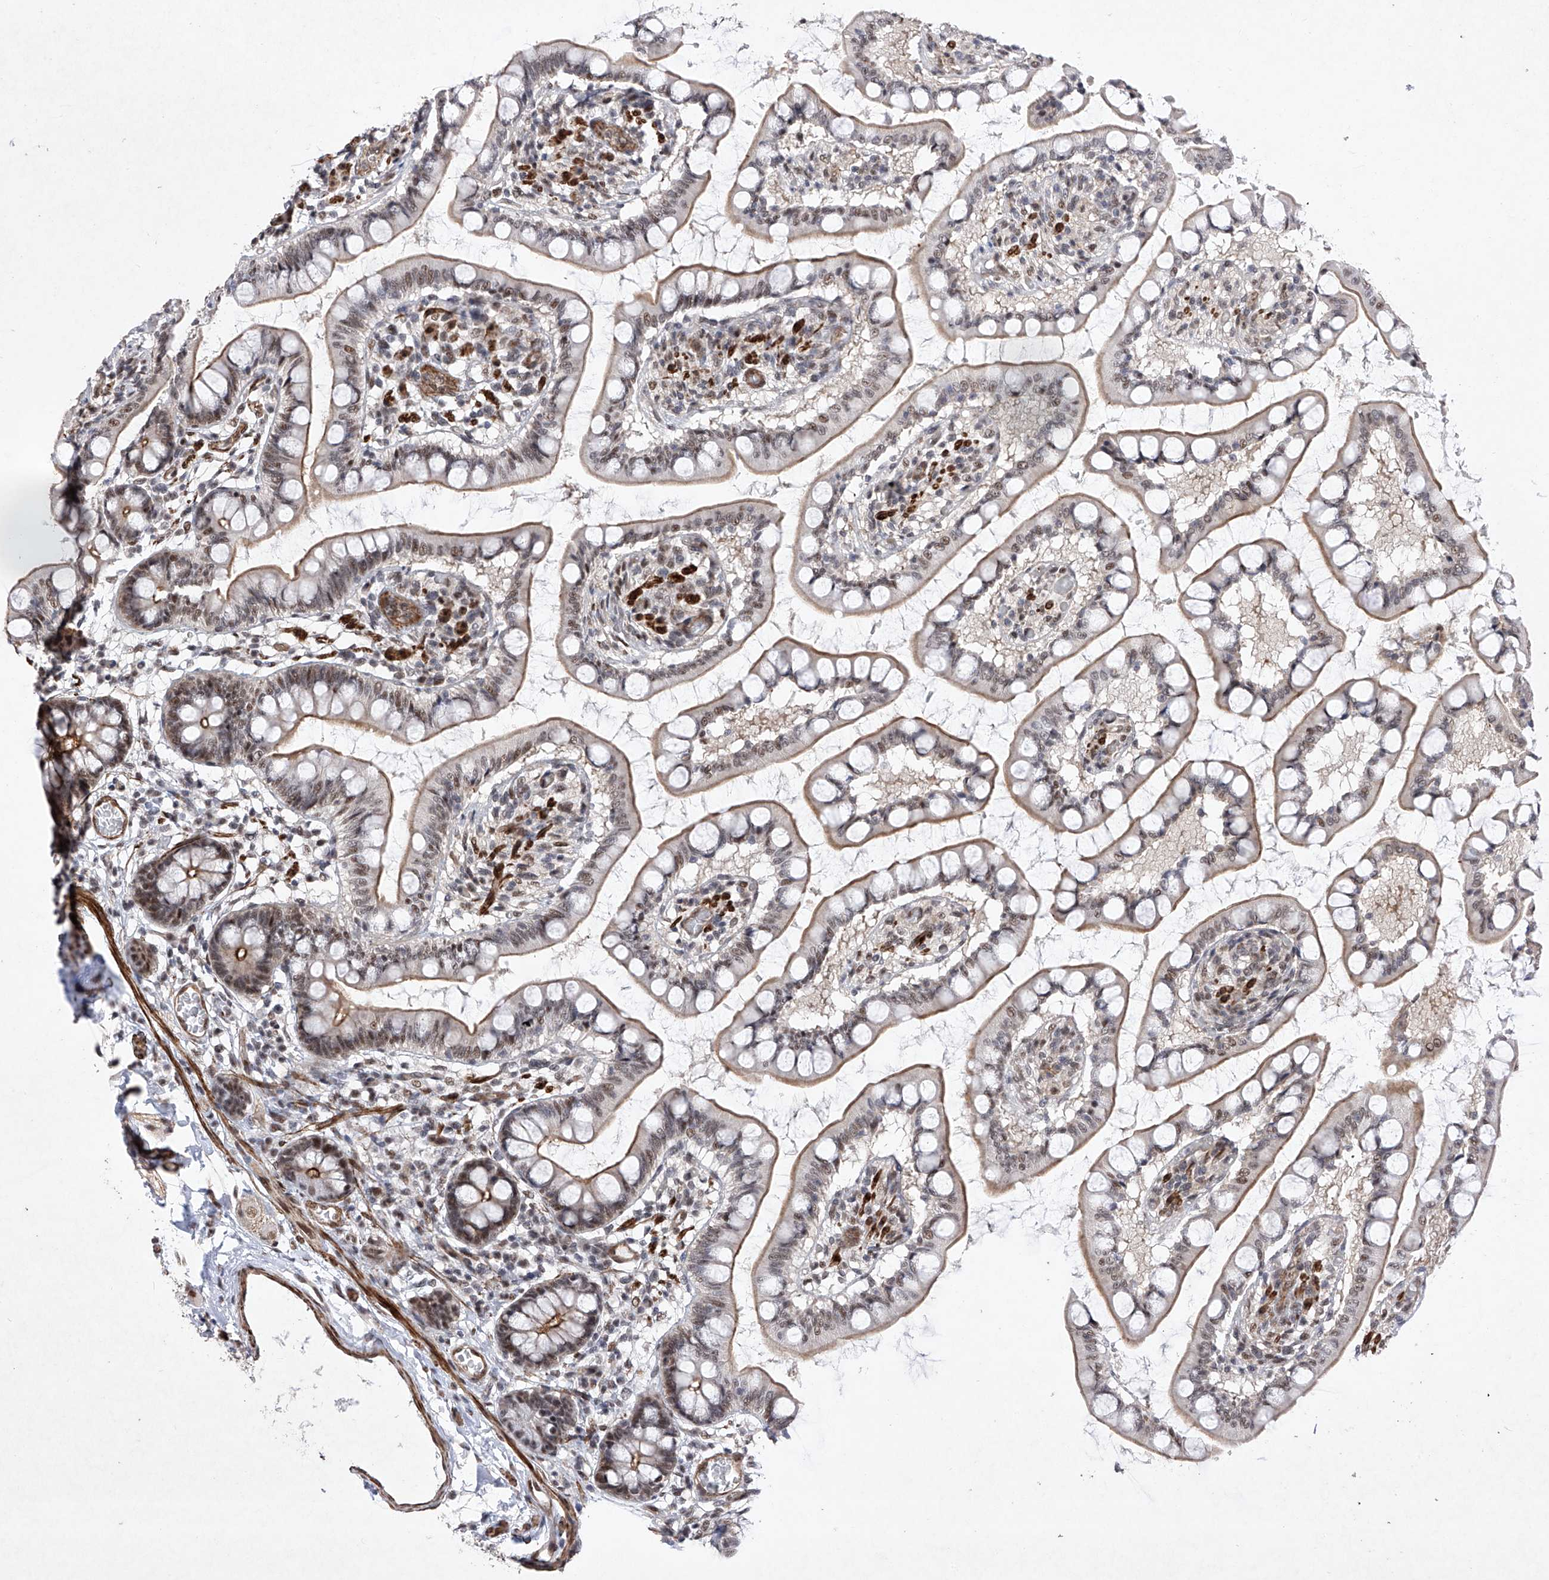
{"staining": {"intensity": "moderate", "quantity": "25%-75%", "location": "cytoplasmic/membranous,nuclear"}, "tissue": "small intestine", "cell_type": "Glandular cells", "image_type": "normal", "snomed": [{"axis": "morphology", "description": "Normal tissue, NOS"}, {"axis": "topography", "description": "Small intestine"}], "caption": "Glandular cells exhibit moderate cytoplasmic/membranous,nuclear staining in about 25%-75% of cells in normal small intestine. Using DAB (3,3'-diaminobenzidine) (brown) and hematoxylin (blue) stains, captured at high magnification using brightfield microscopy.", "gene": "NFATC4", "patient": {"sex": "male", "age": 52}}